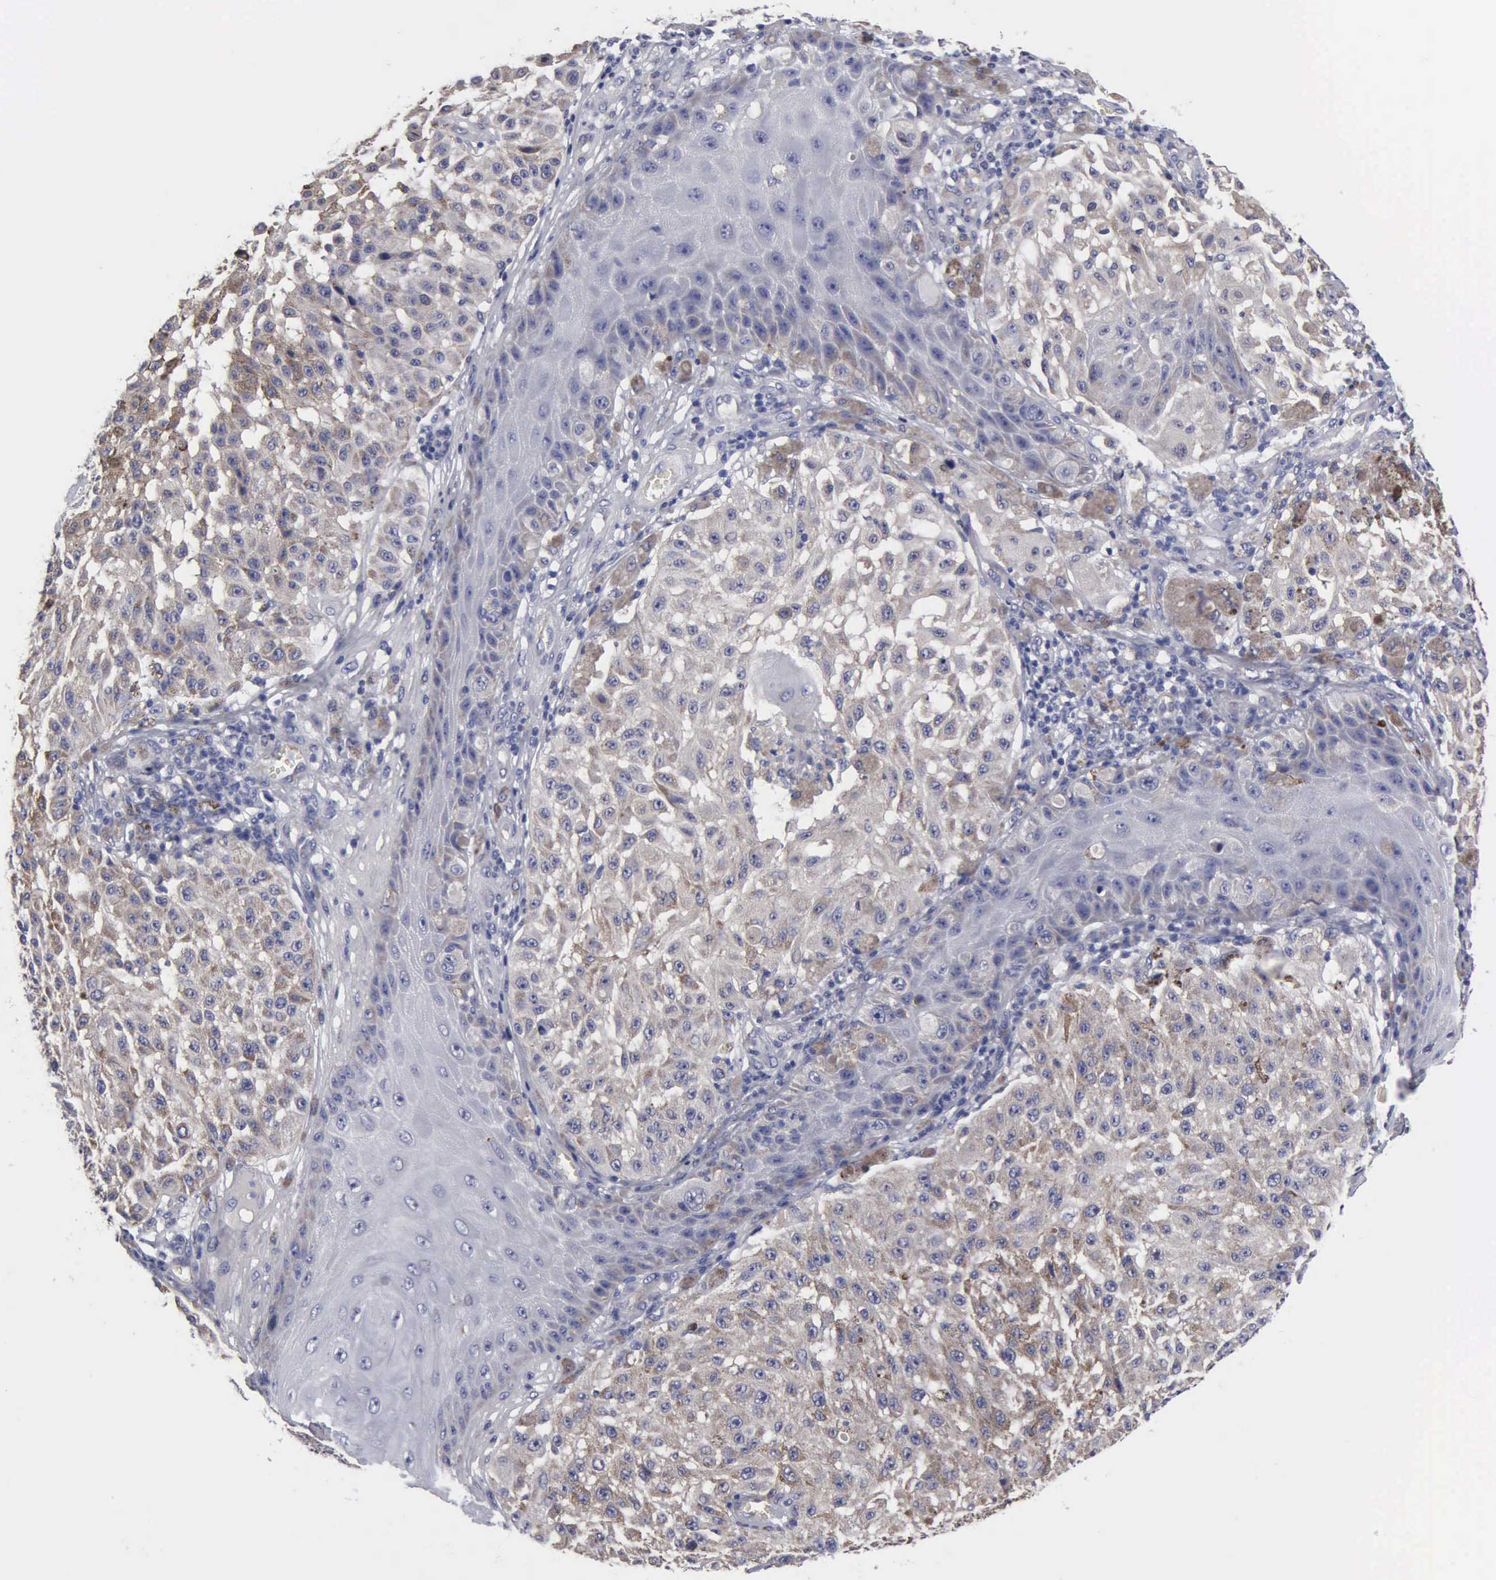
{"staining": {"intensity": "weak", "quantity": ">75%", "location": "cytoplasmic/membranous"}, "tissue": "melanoma", "cell_type": "Tumor cells", "image_type": "cancer", "snomed": [{"axis": "morphology", "description": "Malignant melanoma, NOS"}, {"axis": "topography", "description": "Skin"}], "caption": "Protein expression analysis of malignant melanoma reveals weak cytoplasmic/membranous expression in approximately >75% of tumor cells.", "gene": "RDX", "patient": {"sex": "female", "age": 64}}